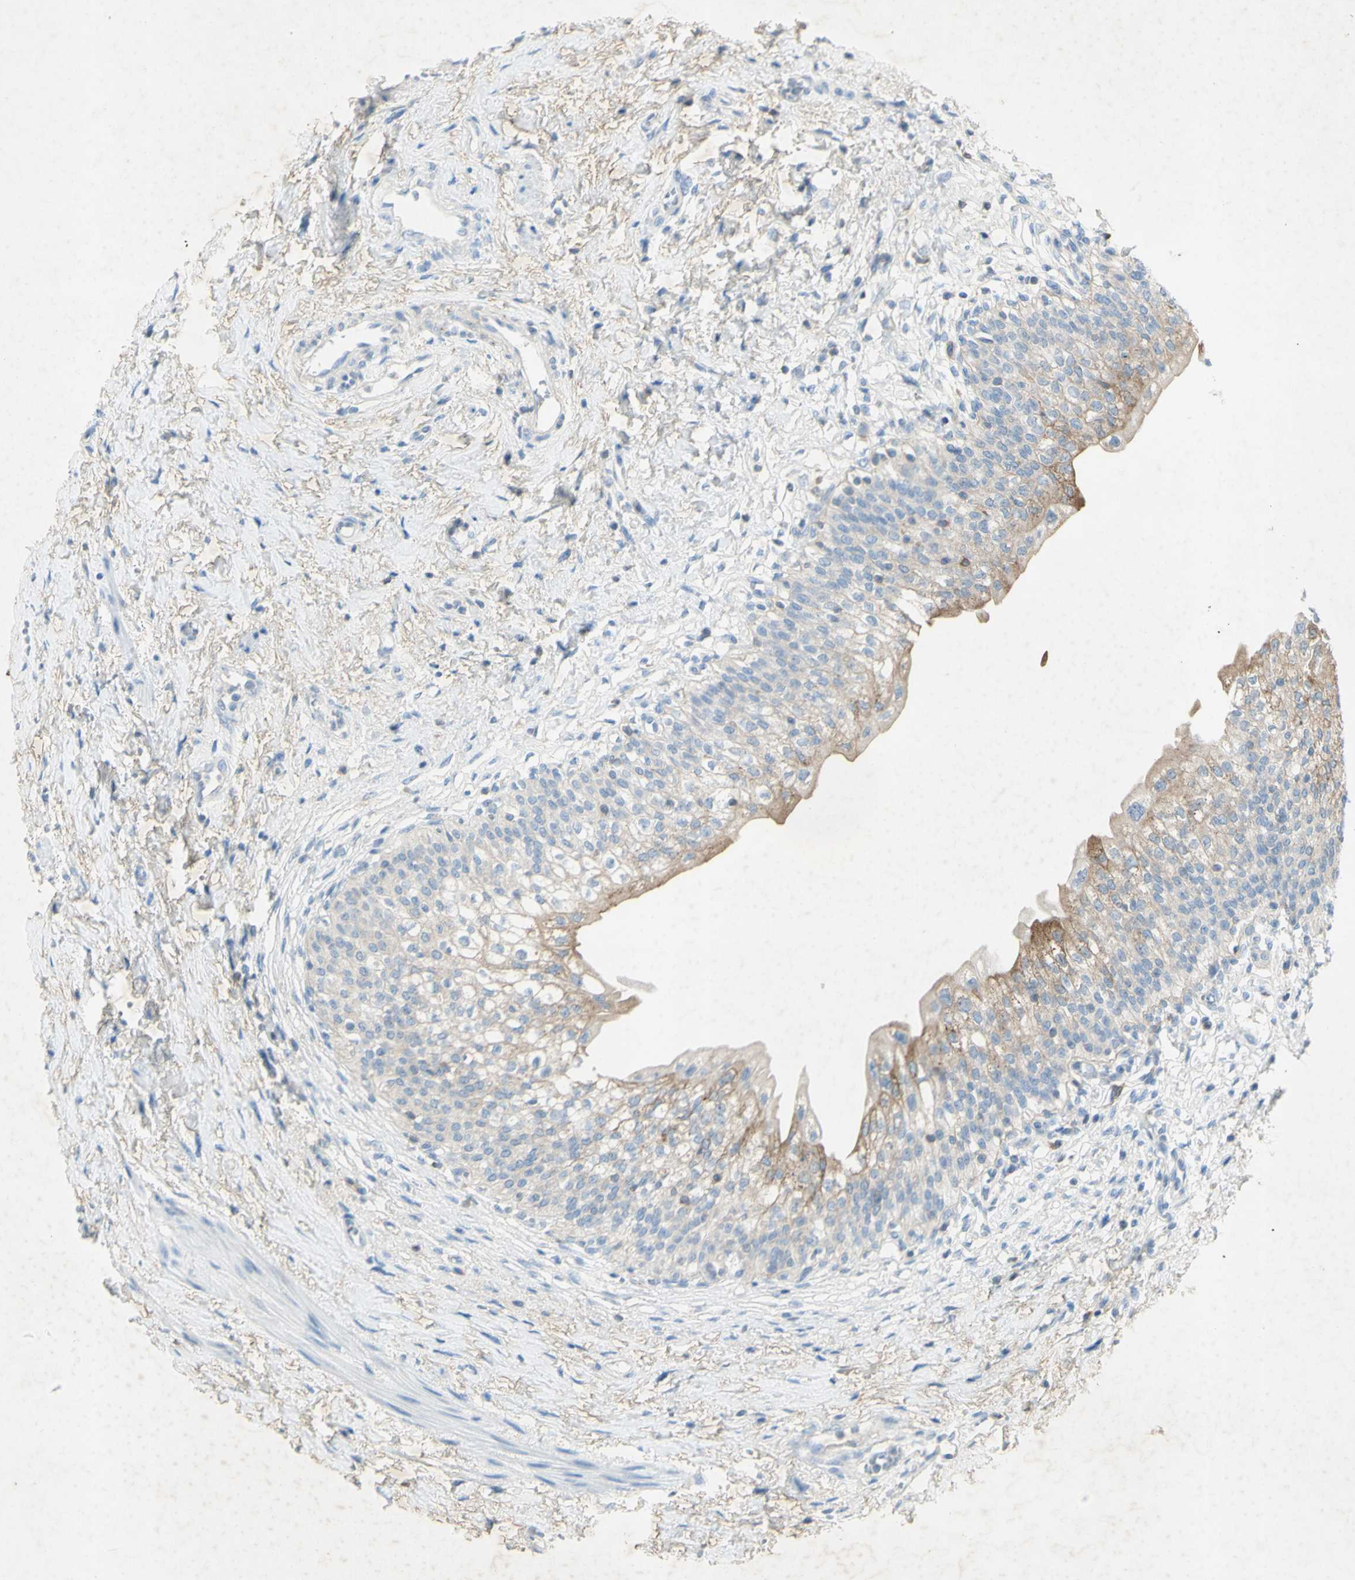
{"staining": {"intensity": "strong", "quantity": "<25%", "location": "cytoplasmic/membranous"}, "tissue": "urinary bladder", "cell_type": "Urothelial cells", "image_type": "normal", "snomed": [{"axis": "morphology", "description": "Normal tissue, NOS"}, {"axis": "topography", "description": "Urinary bladder"}], "caption": "A brown stain shows strong cytoplasmic/membranous staining of a protein in urothelial cells of benign urinary bladder.", "gene": "GDF15", "patient": {"sex": "male", "age": 55}}